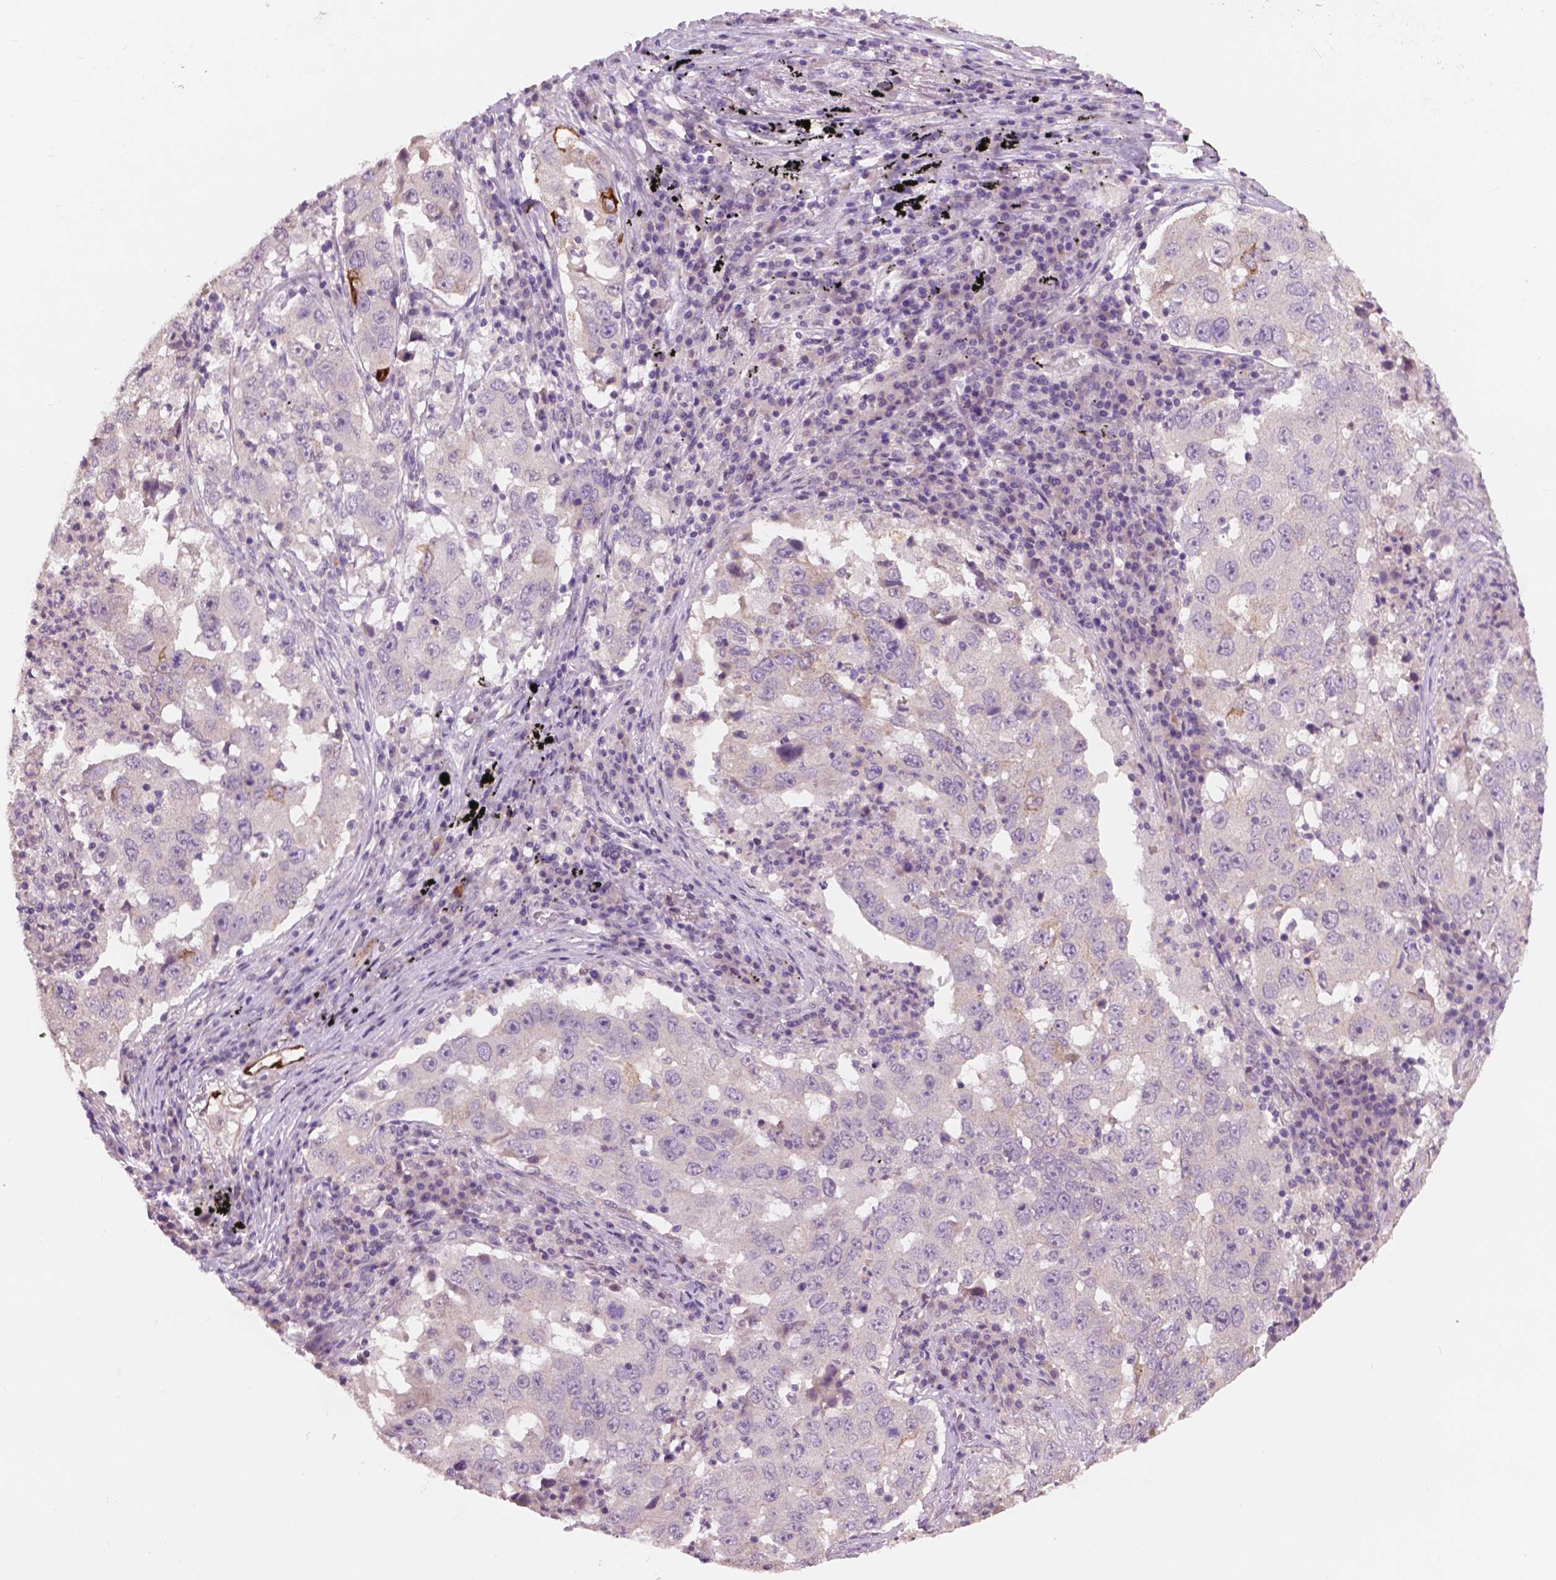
{"staining": {"intensity": "negative", "quantity": "none", "location": "none"}, "tissue": "lung cancer", "cell_type": "Tumor cells", "image_type": "cancer", "snomed": [{"axis": "morphology", "description": "Adenocarcinoma, NOS"}, {"axis": "topography", "description": "Lung"}], "caption": "Immunohistochemistry (IHC) micrograph of human lung cancer stained for a protein (brown), which demonstrates no staining in tumor cells.", "gene": "KRT17", "patient": {"sex": "male", "age": 73}}